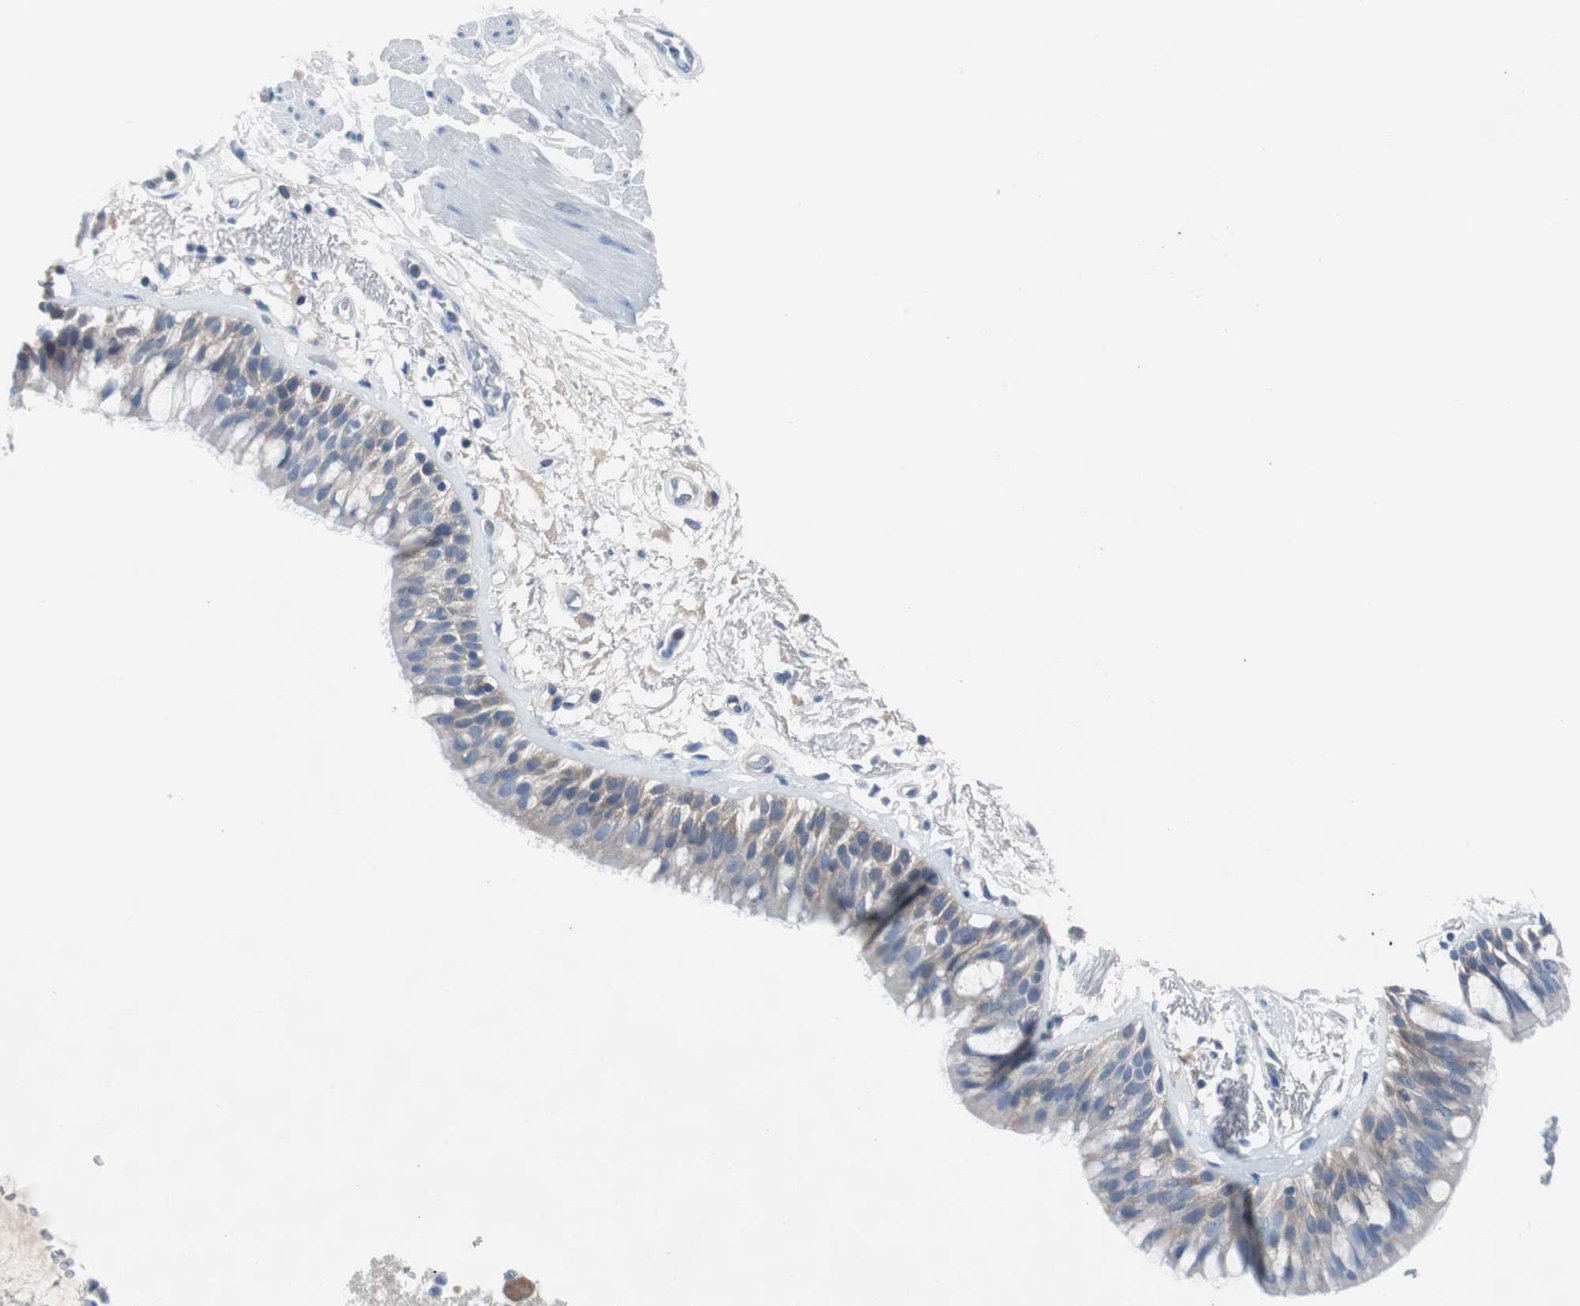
{"staining": {"intensity": "weak", "quantity": ">75%", "location": "cytoplasmic/membranous"}, "tissue": "bronchus", "cell_type": "Respiratory epithelial cells", "image_type": "normal", "snomed": [{"axis": "morphology", "description": "Normal tissue, NOS"}, {"axis": "topography", "description": "Bronchus"}], "caption": "Immunohistochemical staining of unremarkable bronchus shows weak cytoplasmic/membranous protein expression in approximately >75% of respiratory epithelial cells. (IHC, brightfield microscopy, high magnification).", "gene": "EEF2K", "patient": {"sex": "male", "age": 66}}